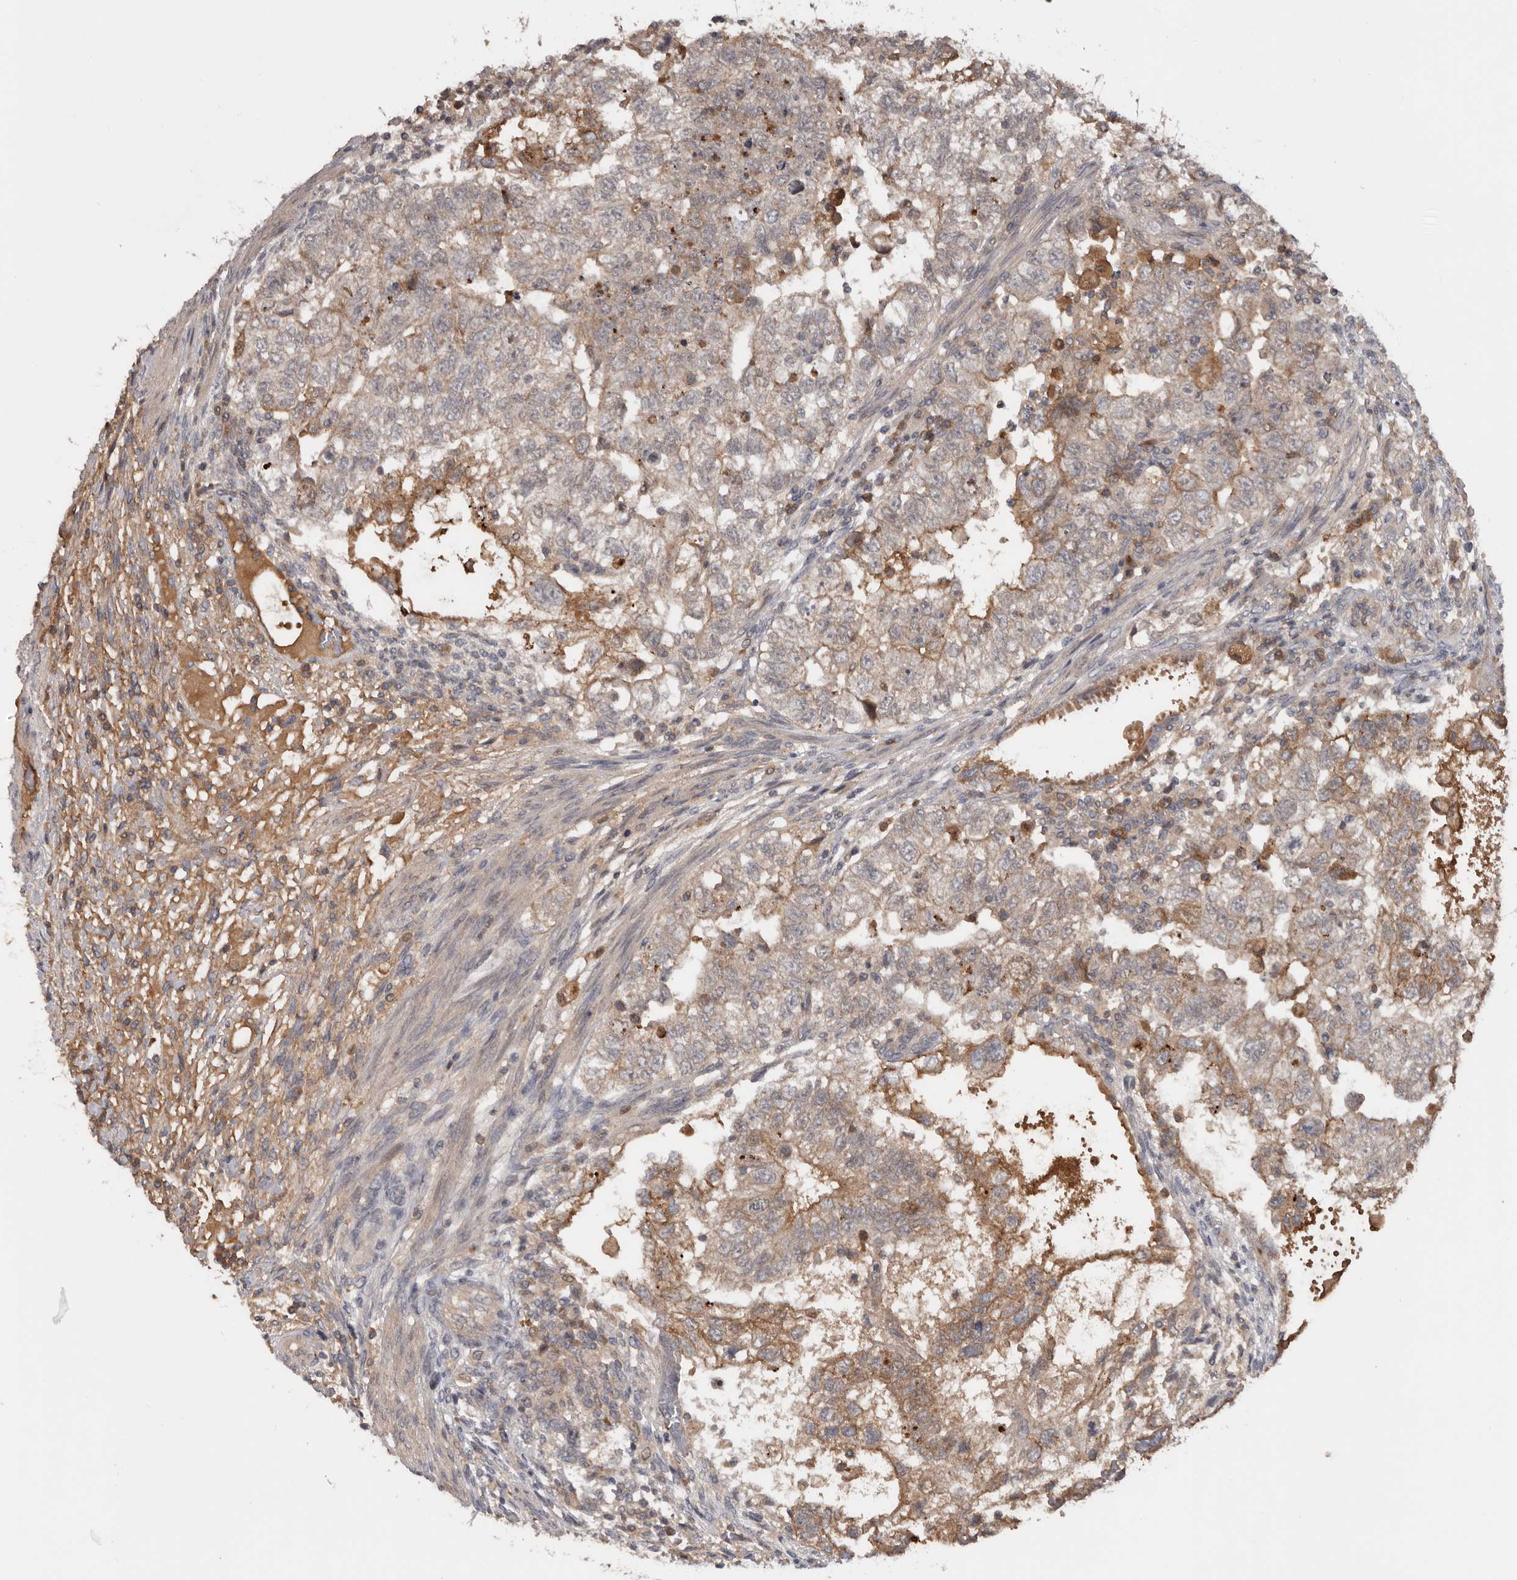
{"staining": {"intensity": "weak", "quantity": ">75%", "location": "cytoplasmic/membranous"}, "tissue": "testis cancer", "cell_type": "Tumor cells", "image_type": "cancer", "snomed": [{"axis": "morphology", "description": "Carcinoma, Embryonal, NOS"}, {"axis": "topography", "description": "Testis"}], "caption": "Immunohistochemistry (IHC) of human embryonal carcinoma (testis) reveals low levels of weak cytoplasmic/membranous expression in approximately >75% of tumor cells.", "gene": "NMUR1", "patient": {"sex": "male", "age": 37}}